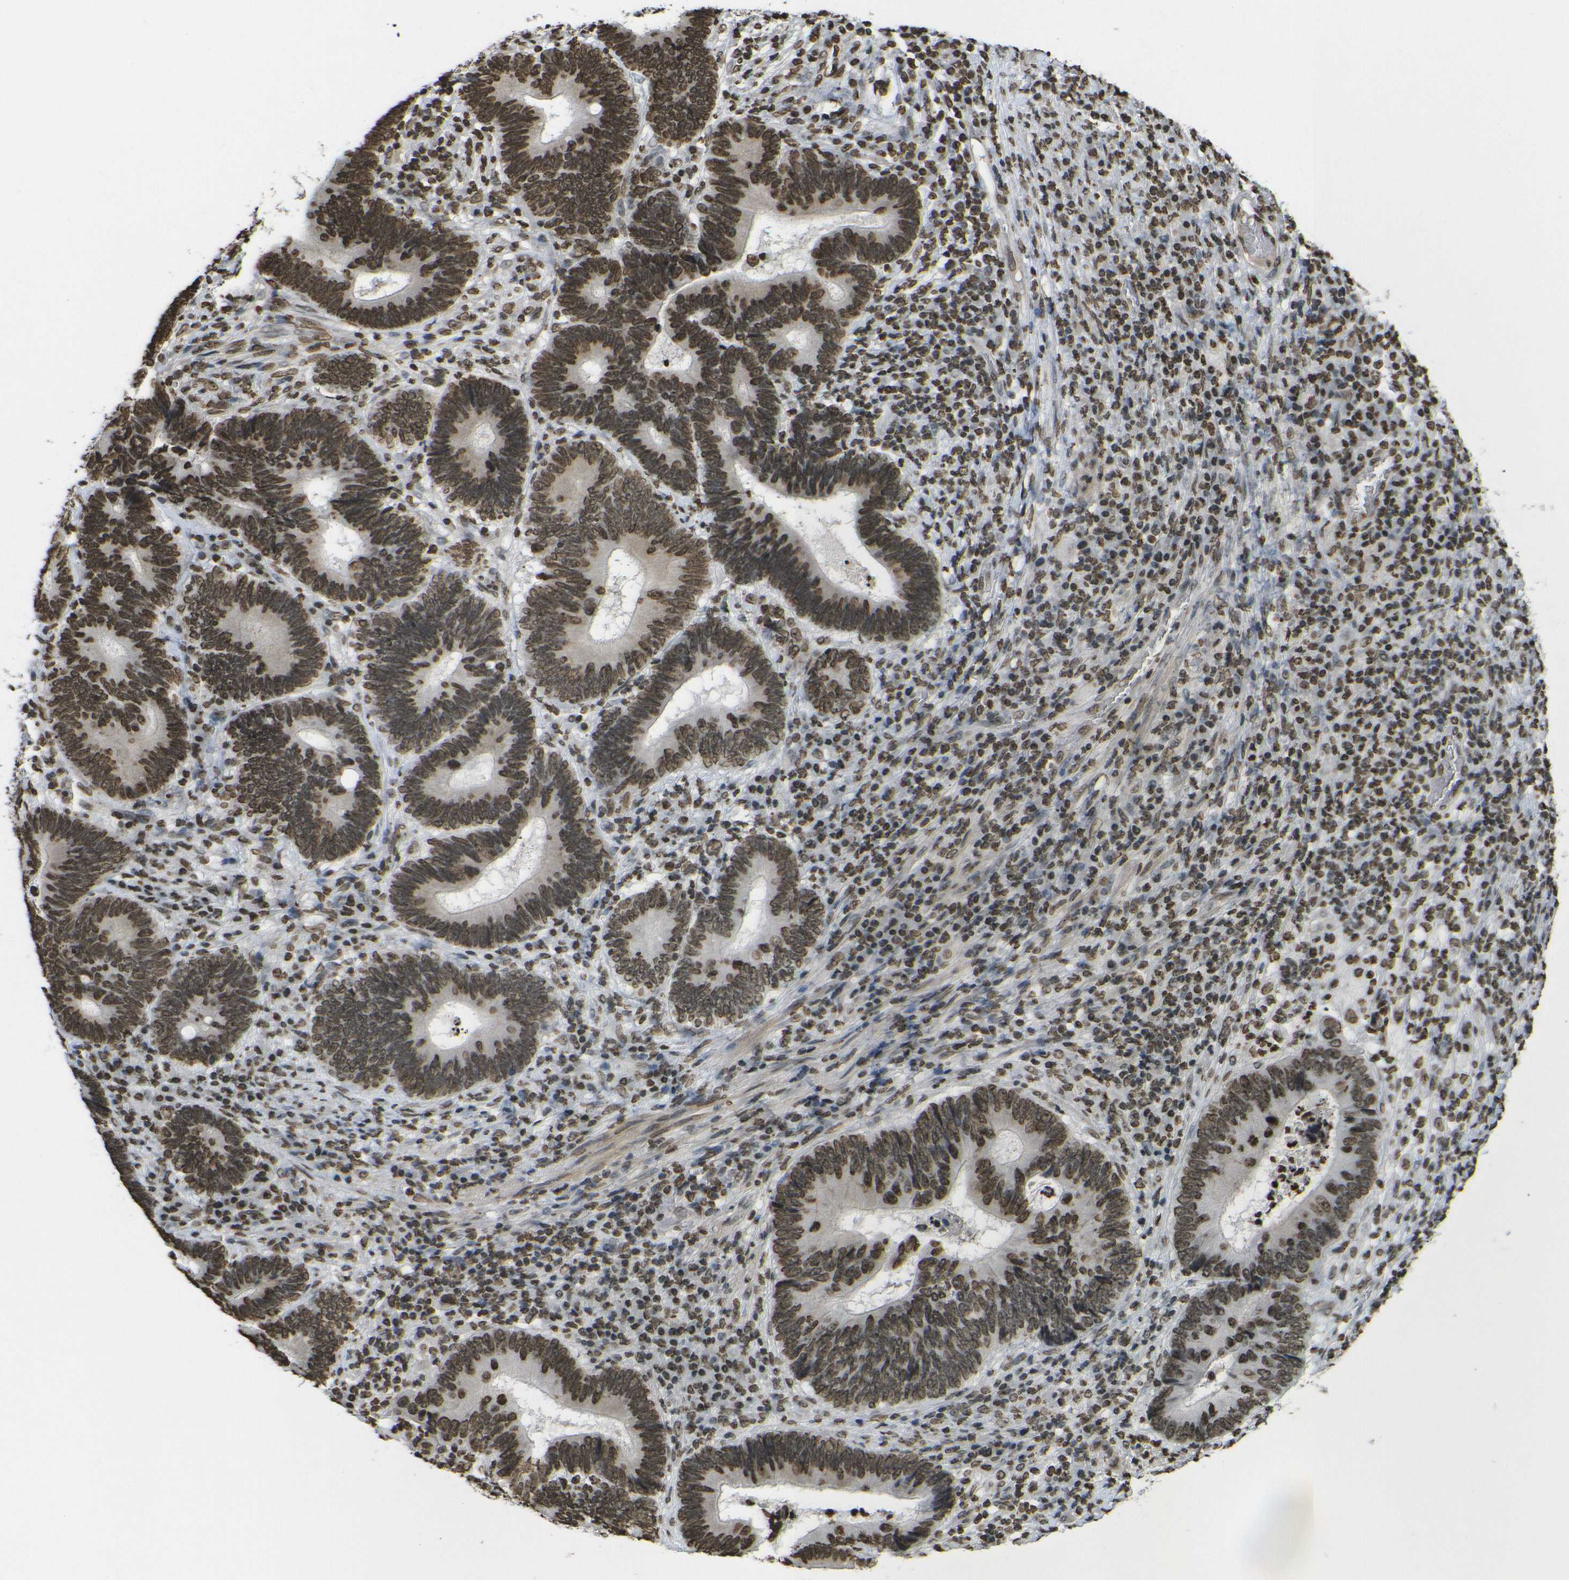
{"staining": {"intensity": "strong", "quantity": ">75%", "location": "nuclear"}, "tissue": "colorectal cancer", "cell_type": "Tumor cells", "image_type": "cancer", "snomed": [{"axis": "morphology", "description": "Adenocarcinoma, NOS"}, {"axis": "topography", "description": "Colon"}], "caption": "IHC micrograph of human colorectal adenocarcinoma stained for a protein (brown), which exhibits high levels of strong nuclear positivity in about >75% of tumor cells.", "gene": "H4C16", "patient": {"sex": "female", "age": 78}}